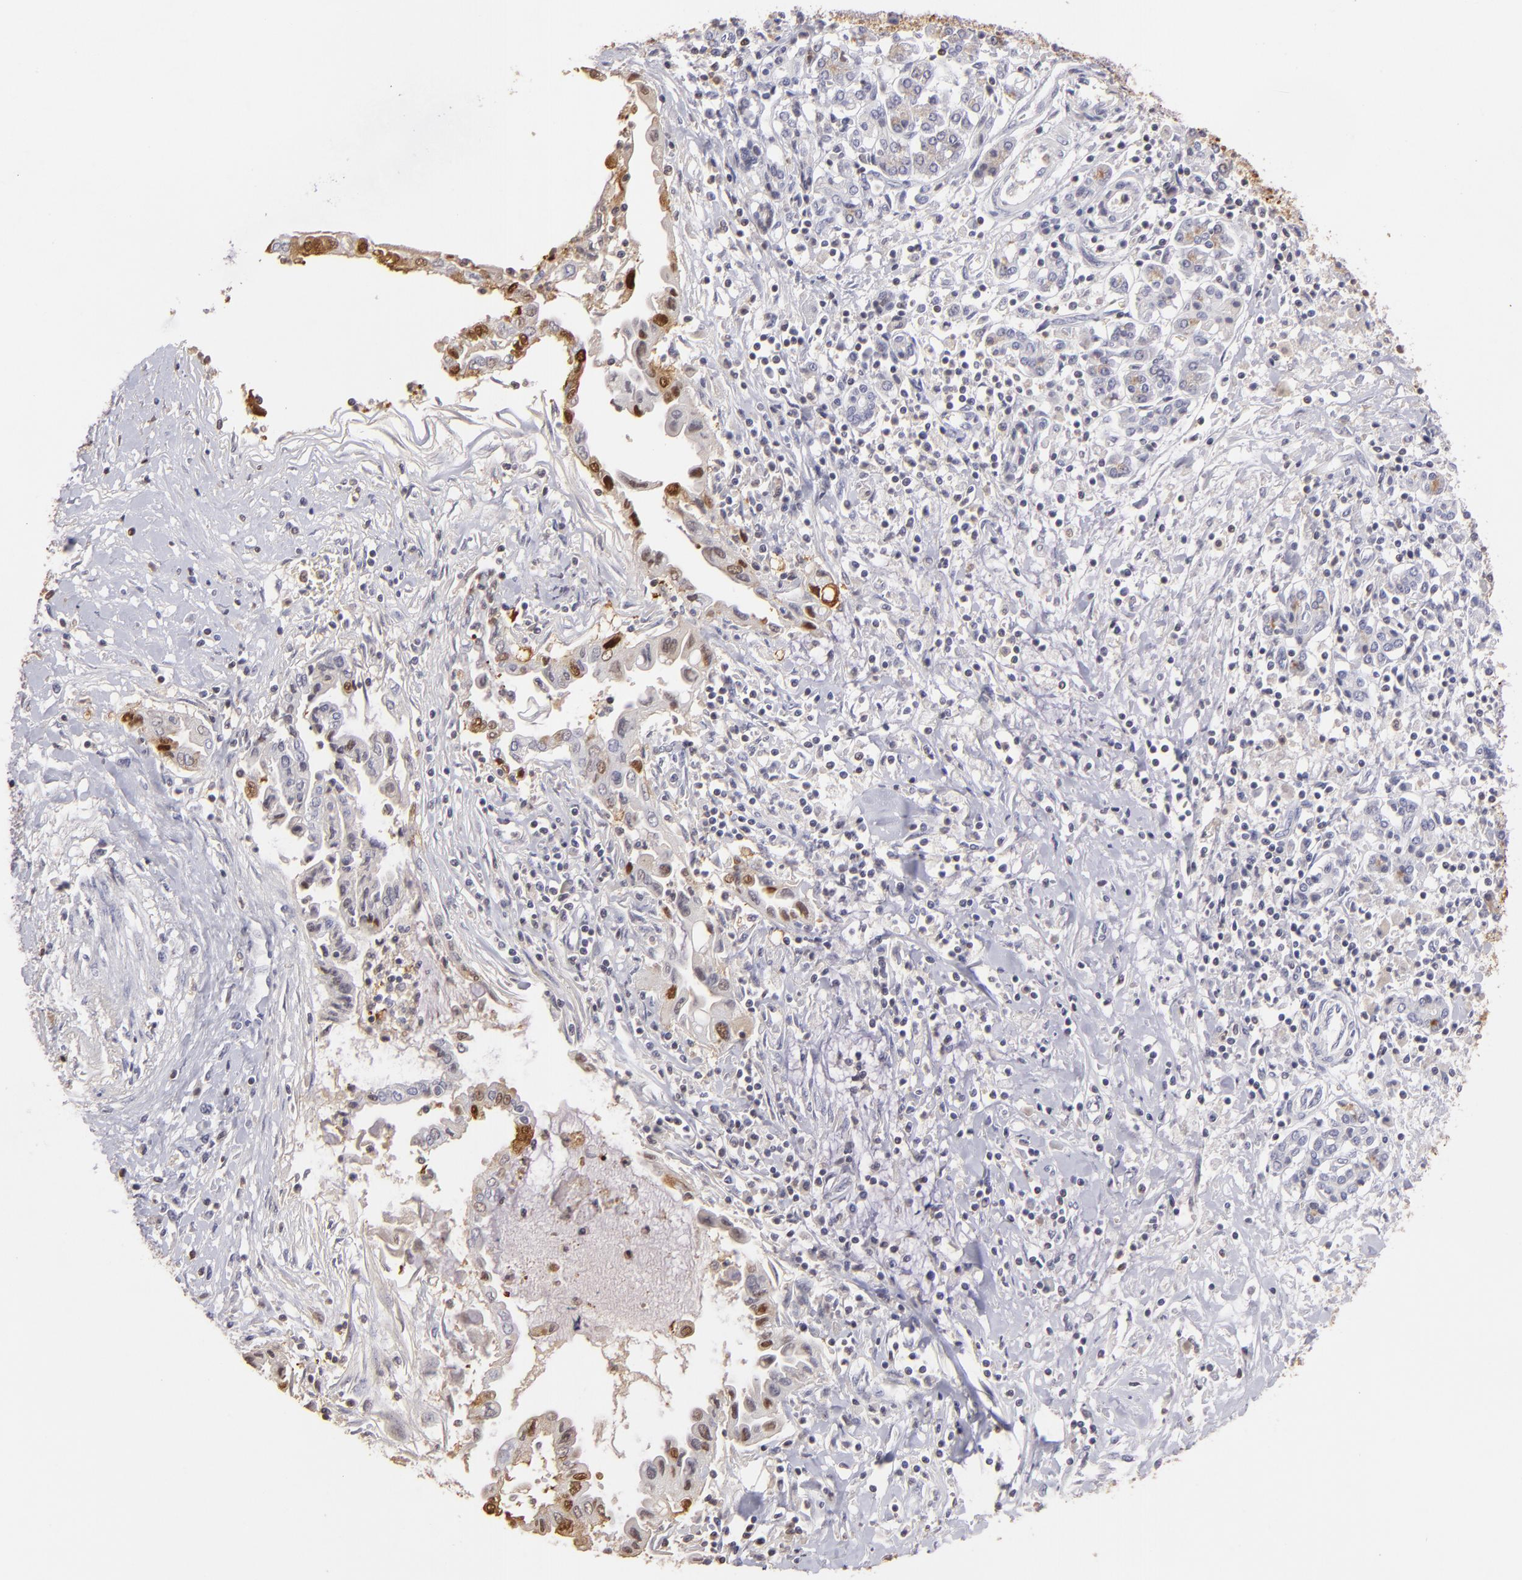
{"staining": {"intensity": "moderate", "quantity": "<25%", "location": "cytoplasmic/membranous,nuclear"}, "tissue": "pancreatic cancer", "cell_type": "Tumor cells", "image_type": "cancer", "snomed": [{"axis": "morphology", "description": "Adenocarcinoma, NOS"}, {"axis": "topography", "description": "Pancreas"}], "caption": "High-power microscopy captured an immunohistochemistry (IHC) photomicrograph of adenocarcinoma (pancreatic), revealing moderate cytoplasmic/membranous and nuclear expression in about <25% of tumor cells.", "gene": "S100A2", "patient": {"sex": "female", "age": 57}}